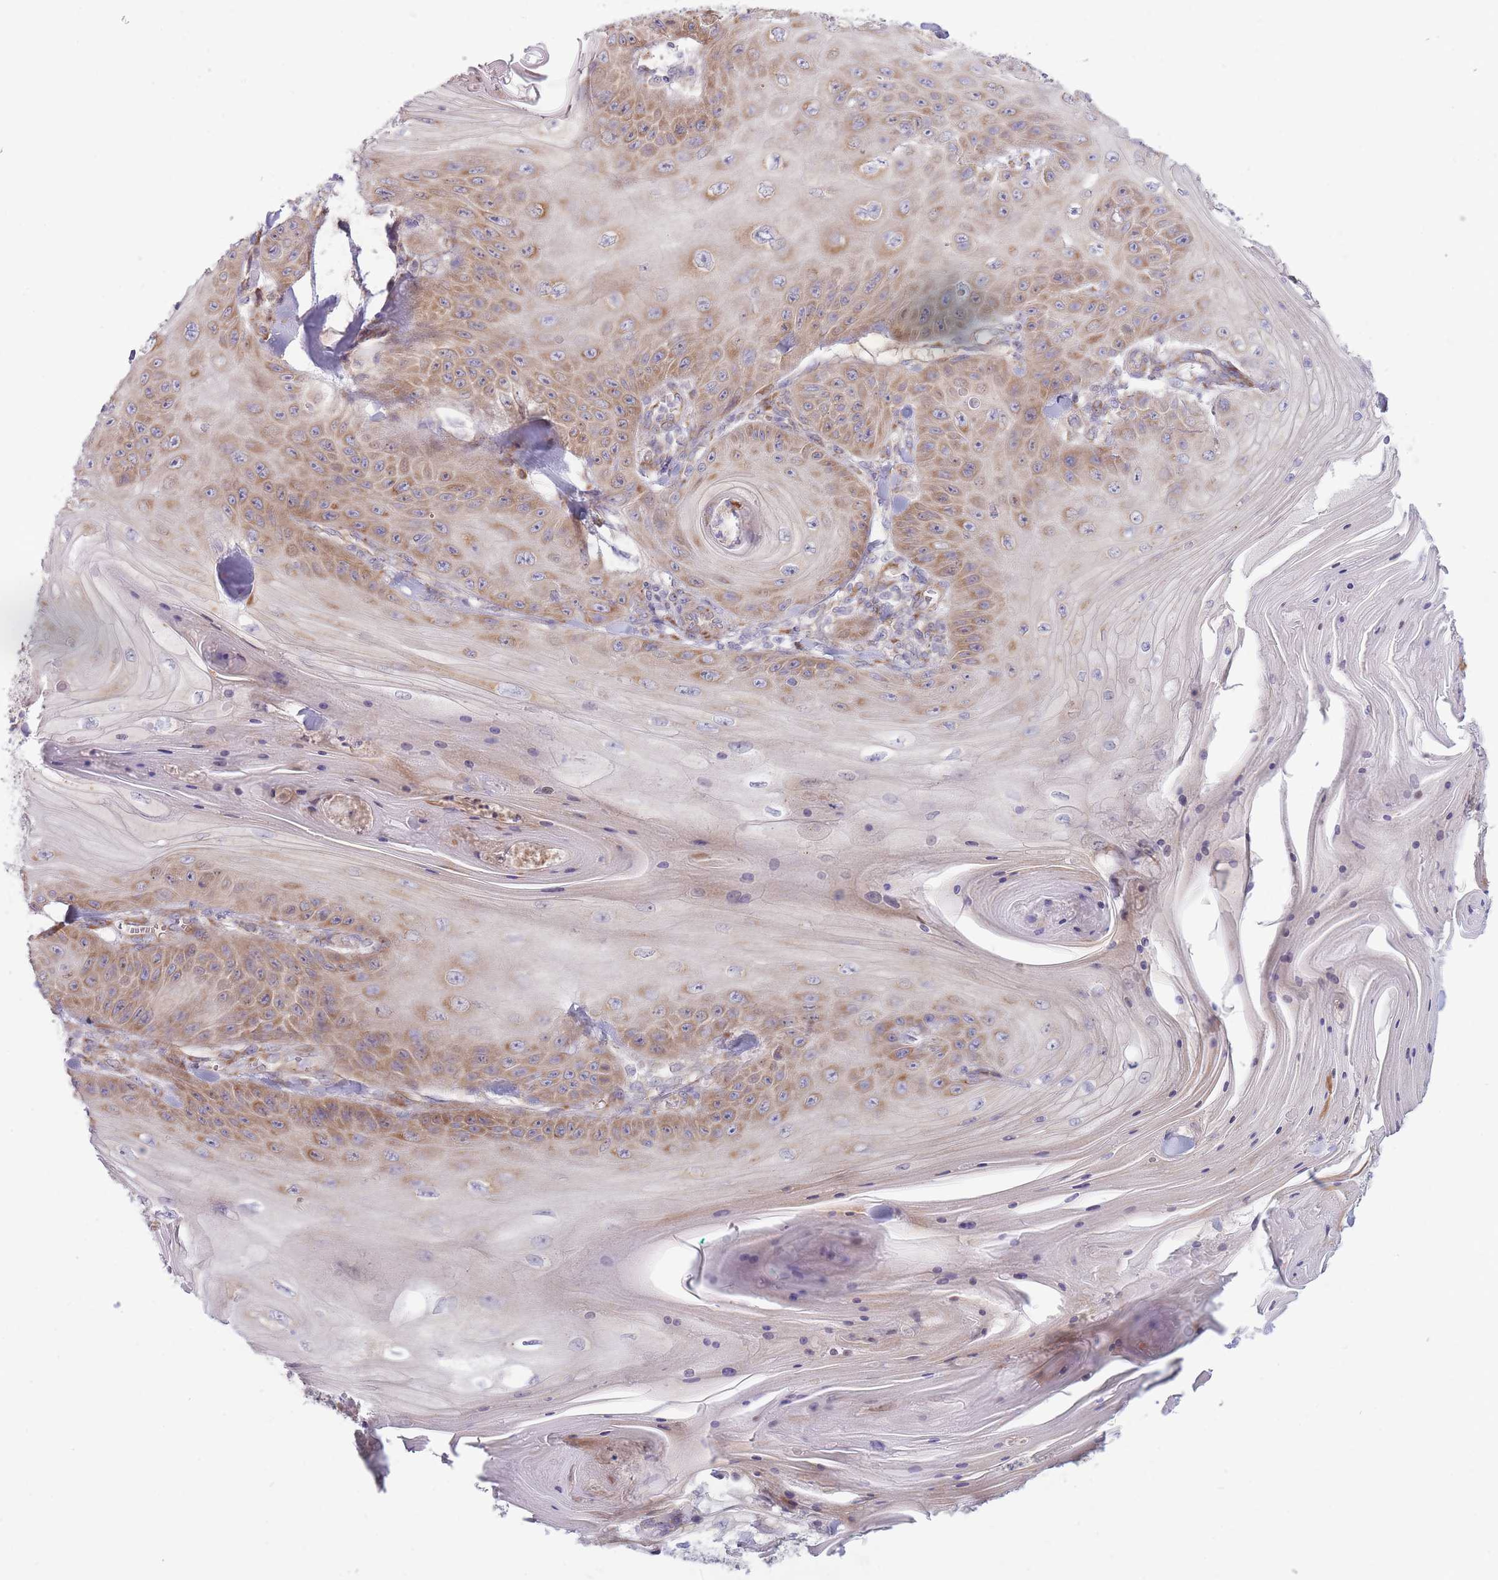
{"staining": {"intensity": "moderate", "quantity": "25%-75%", "location": "cytoplasmic/membranous"}, "tissue": "skin cancer", "cell_type": "Tumor cells", "image_type": "cancer", "snomed": [{"axis": "morphology", "description": "Squamous cell carcinoma, NOS"}, {"axis": "topography", "description": "Skin"}], "caption": "The photomicrograph exhibits a brown stain indicating the presence of a protein in the cytoplasmic/membranous of tumor cells in skin cancer. The staining is performed using DAB (3,3'-diaminobenzidine) brown chromogen to label protein expression. The nuclei are counter-stained blue using hematoxylin.", "gene": "OR5L2", "patient": {"sex": "female", "age": 78}}